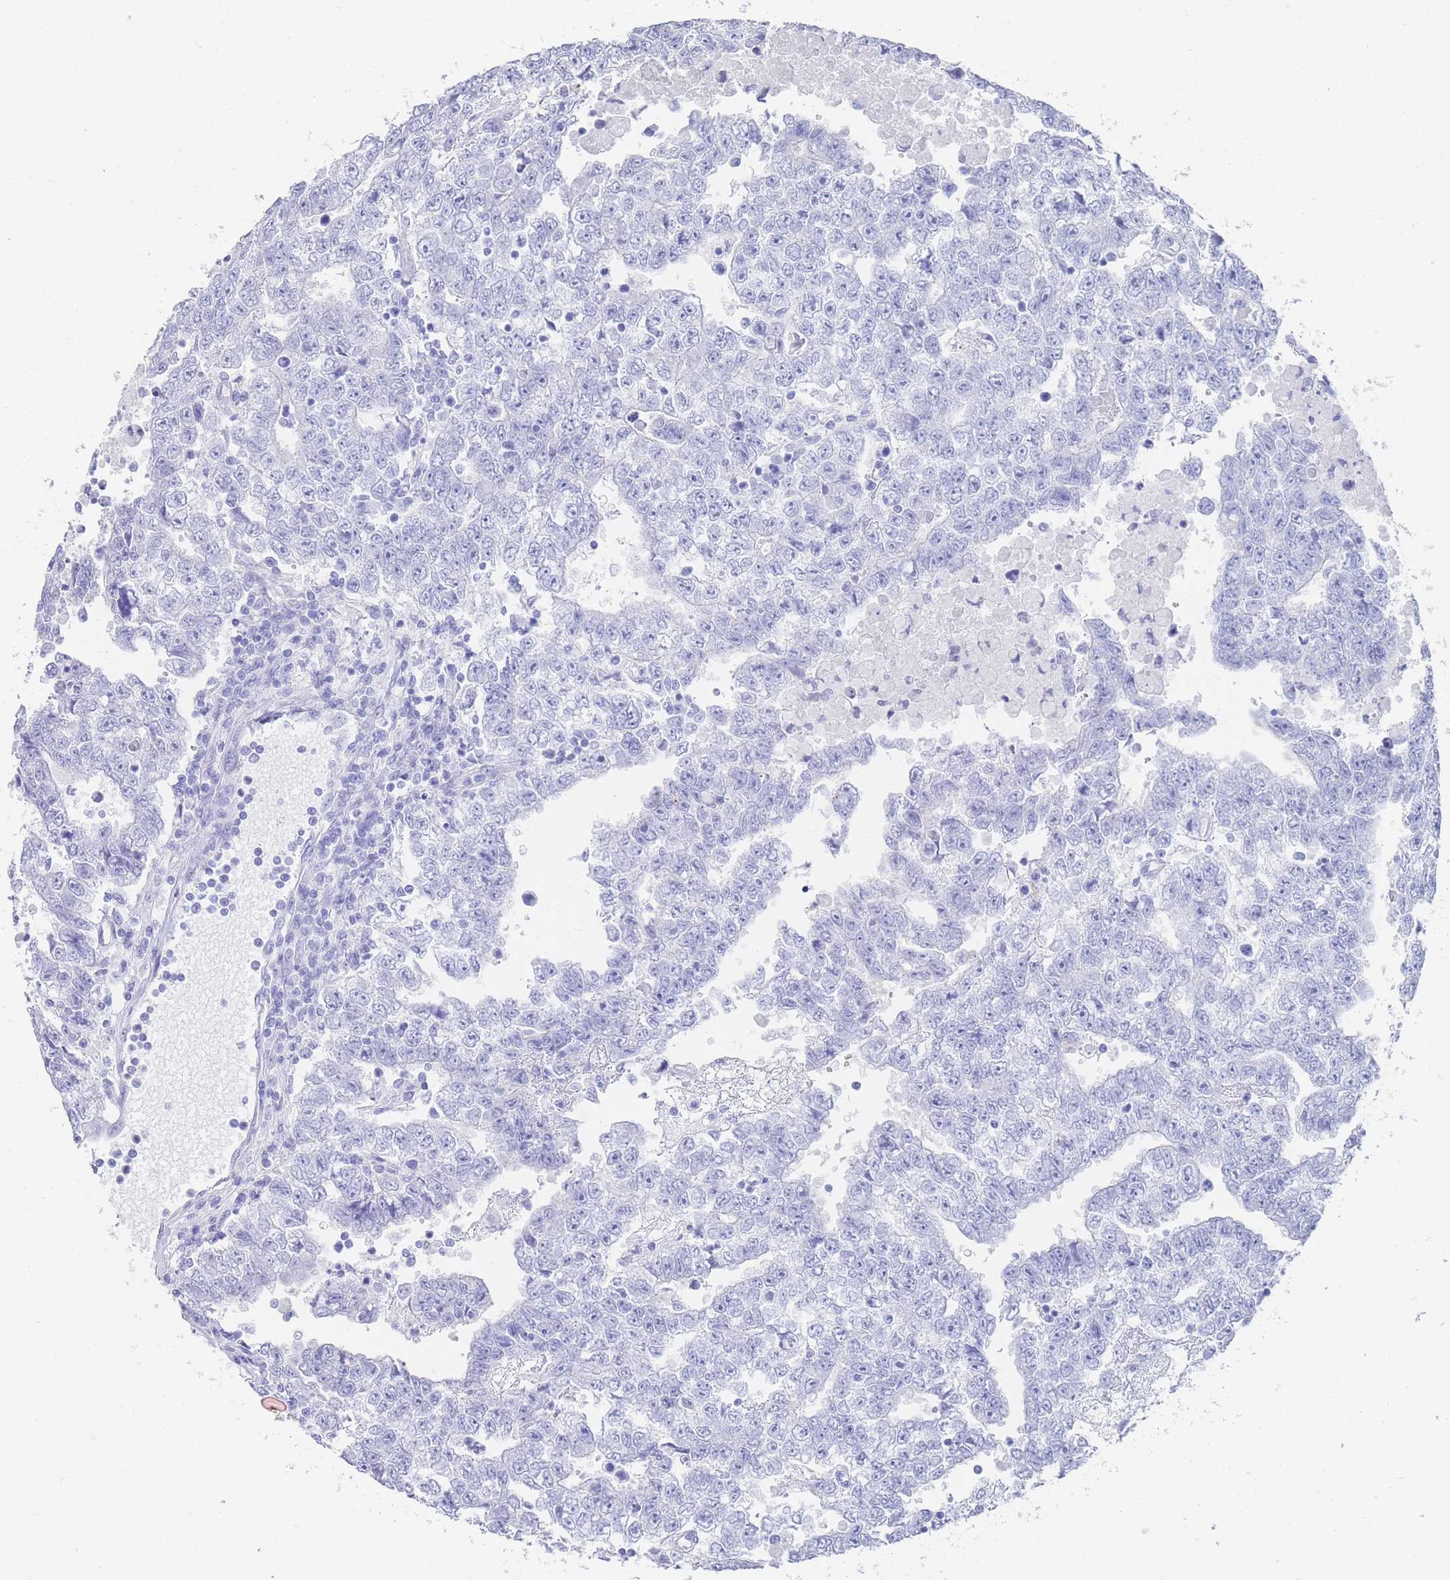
{"staining": {"intensity": "negative", "quantity": "none", "location": "none"}, "tissue": "testis cancer", "cell_type": "Tumor cells", "image_type": "cancer", "snomed": [{"axis": "morphology", "description": "Carcinoma, Embryonal, NOS"}, {"axis": "topography", "description": "Testis"}], "caption": "There is no significant staining in tumor cells of testis cancer.", "gene": "LRRC37A", "patient": {"sex": "male", "age": 25}}